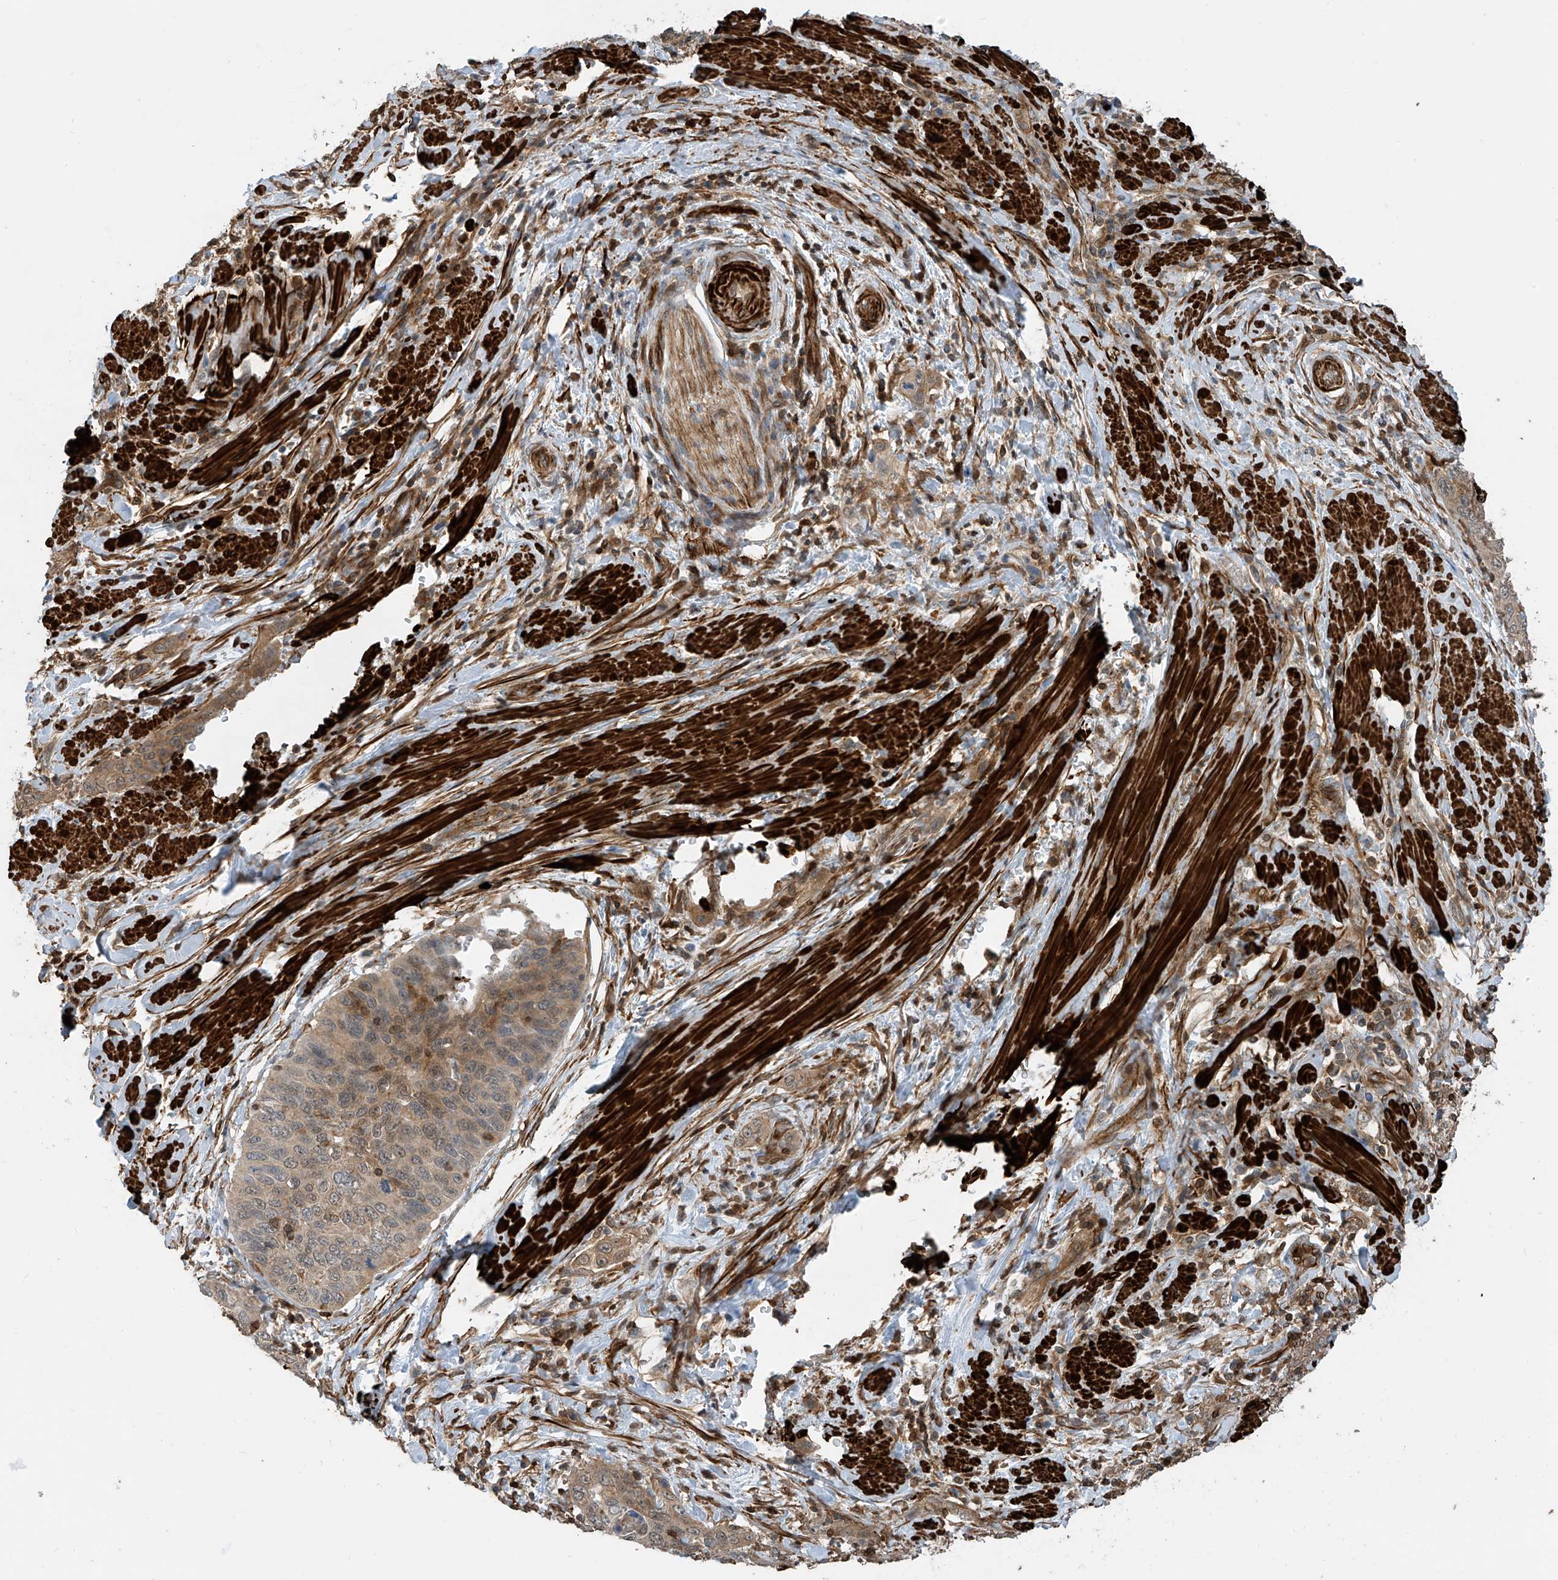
{"staining": {"intensity": "weak", "quantity": ">75%", "location": "cytoplasmic/membranous"}, "tissue": "cervical cancer", "cell_type": "Tumor cells", "image_type": "cancer", "snomed": [{"axis": "morphology", "description": "Squamous cell carcinoma, NOS"}, {"axis": "topography", "description": "Cervix"}], "caption": "Cervical cancer (squamous cell carcinoma) stained with immunohistochemistry (IHC) shows weak cytoplasmic/membranous expression in approximately >75% of tumor cells. Using DAB (brown) and hematoxylin (blue) stains, captured at high magnification using brightfield microscopy.", "gene": "SH3BGRL3", "patient": {"sex": "female", "age": 60}}